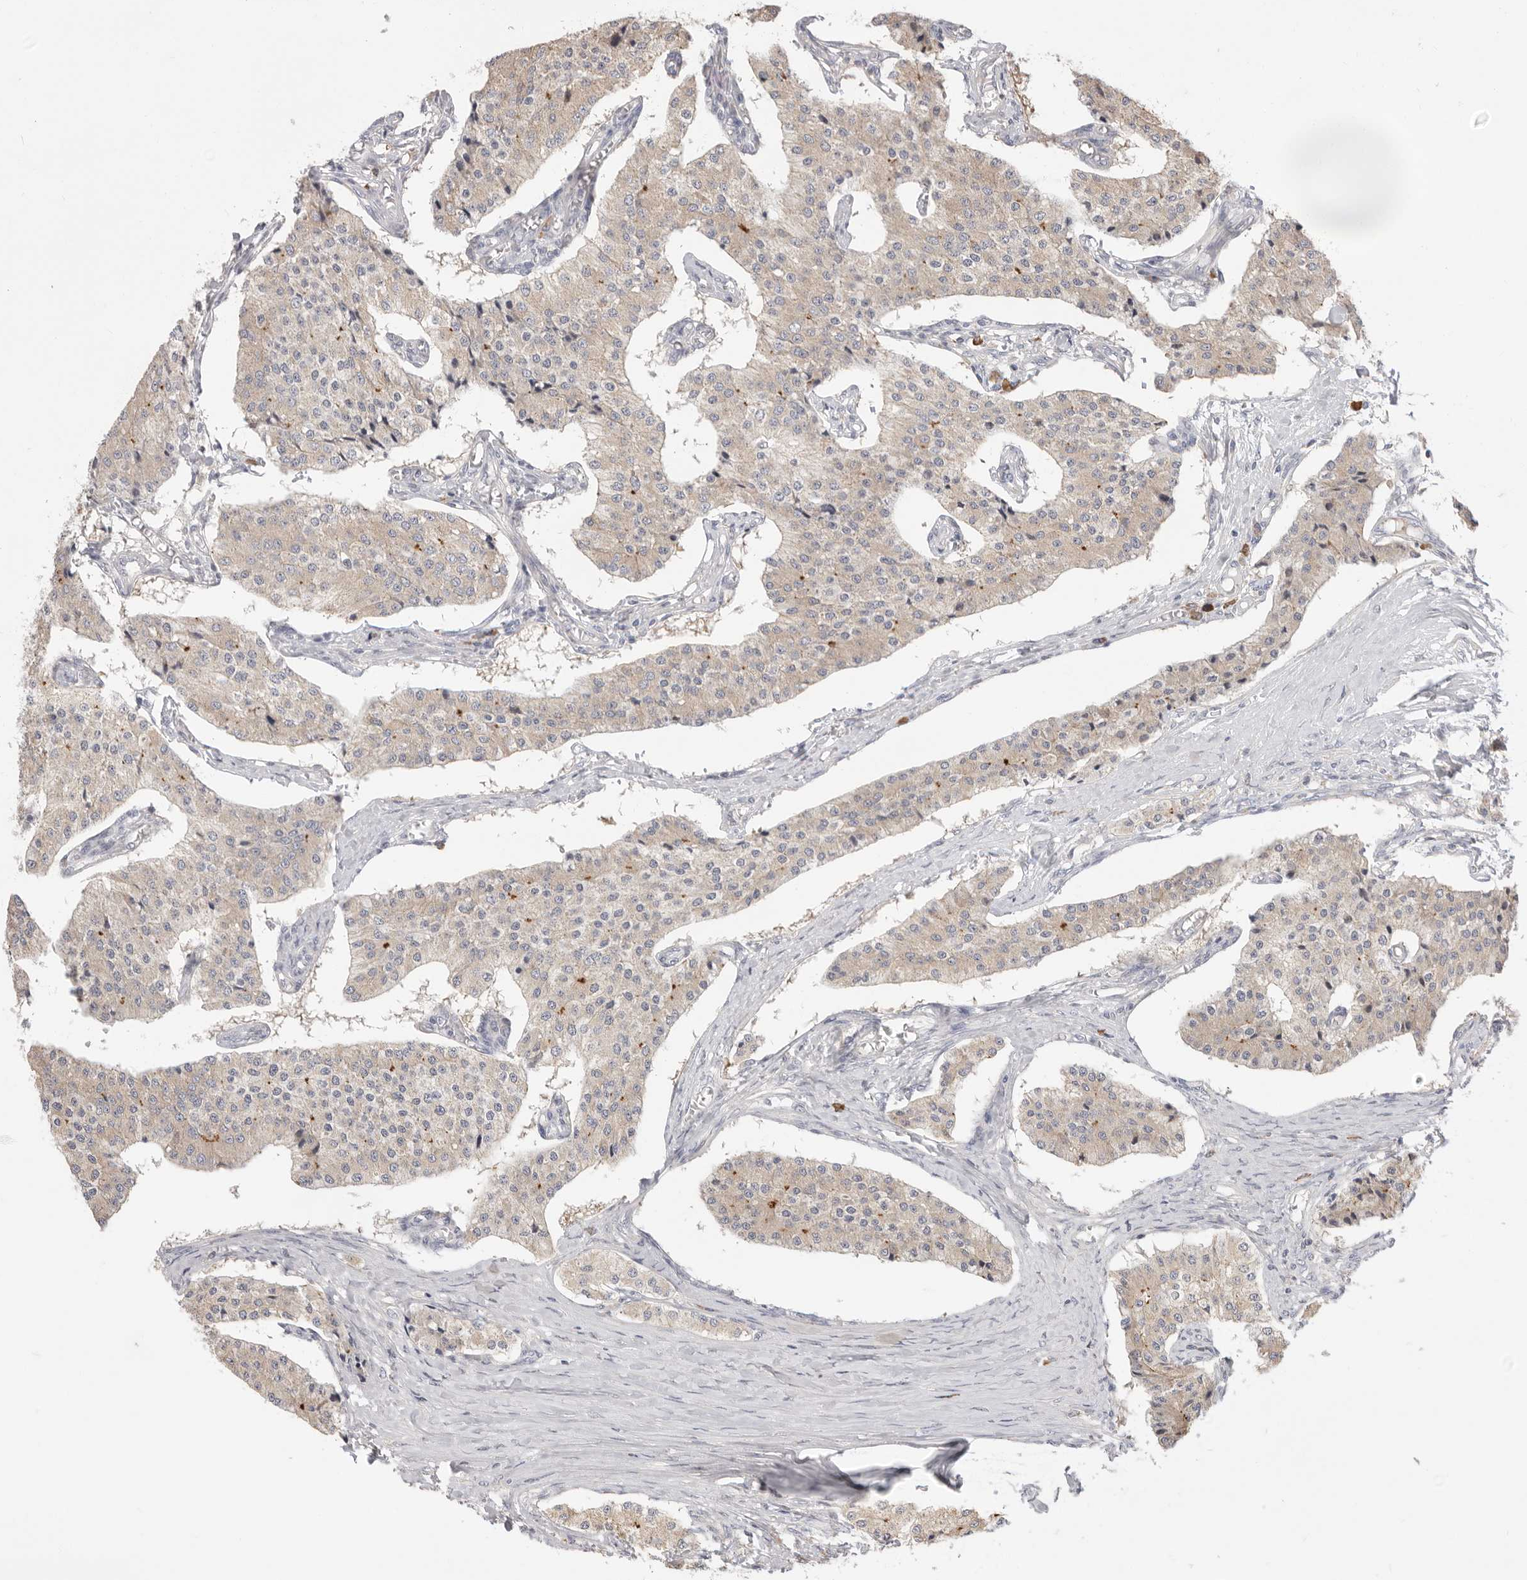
{"staining": {"intensity": "negative", "quantity": "none", "location": "none"}, "tissue": "carcinoid", "cell_type": "Tumor cells", "image_type": "cancer", "snomed": [{"axis": "morphology", "description": "Carcinoid, malignant, NOS"}, {"axis": "topography", "description": "Colon"}], "caption": "Immunohistochemistry of human carcinoid (malignant) demonstrates no staining in tumor cells.", "gene": "USH1C", "patient": {"sex": "female", "age": 52}}